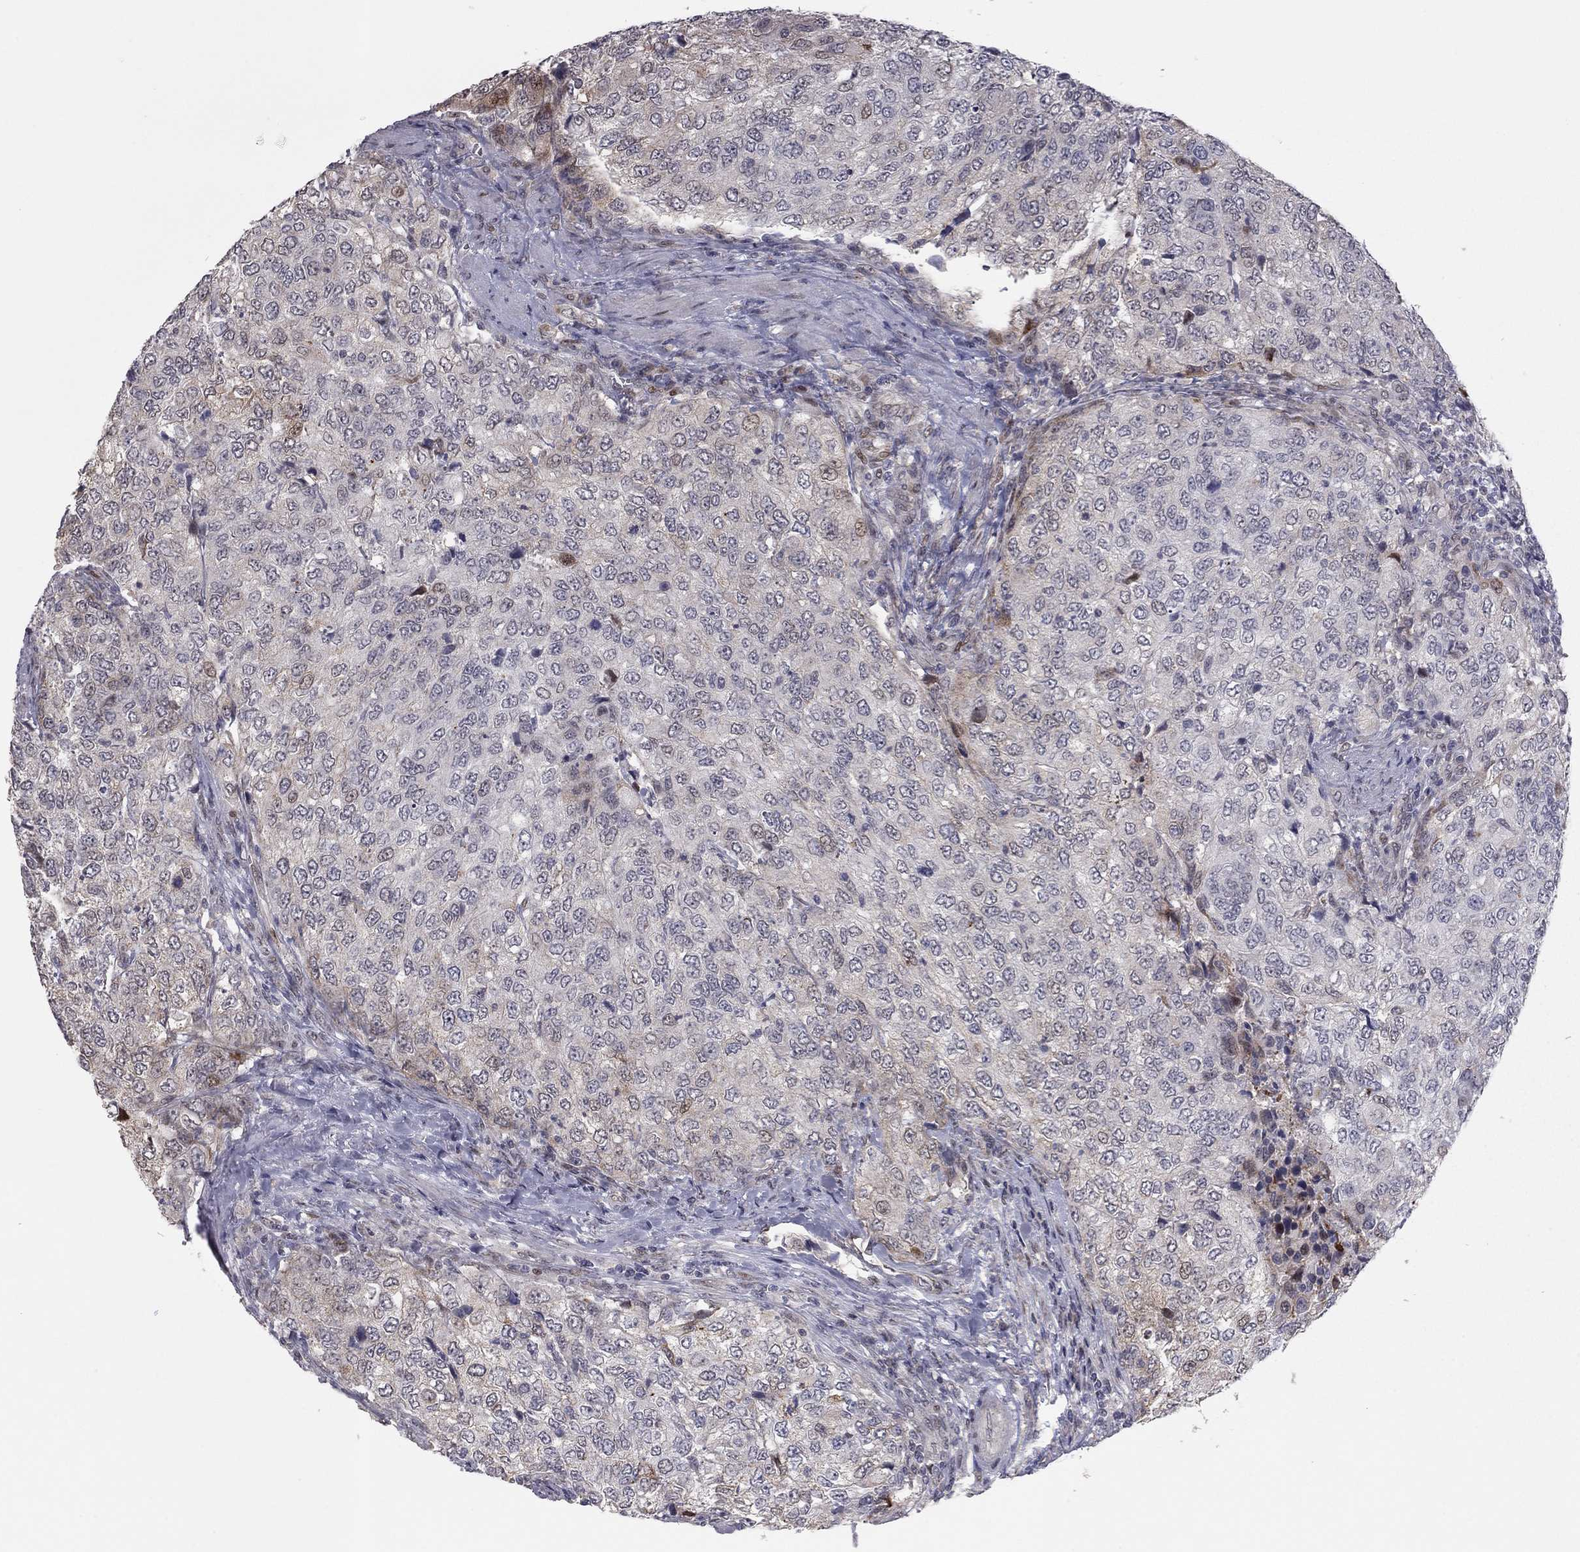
{"staining": {"intensity": "negative", "quantity": "none", "location": "none"}, "tissue": "urothelial cancer", "cell_type": "Tumor cells", "image_type": "cancer", "snomed": [{"axis": "morphology", "description": "Urothelial carcinoma, High grade"}, {"axis": "topography", "description": "Urinary bladder"}], "caption": "Immunohistochemistry (IHC) micrograph of high-grade urothelial carcinoma stained for a protein (brown), which demonstrates no expression in tumor cells.", "gene": "MC3R", "patient": {"sex": "female", "age": 78}}